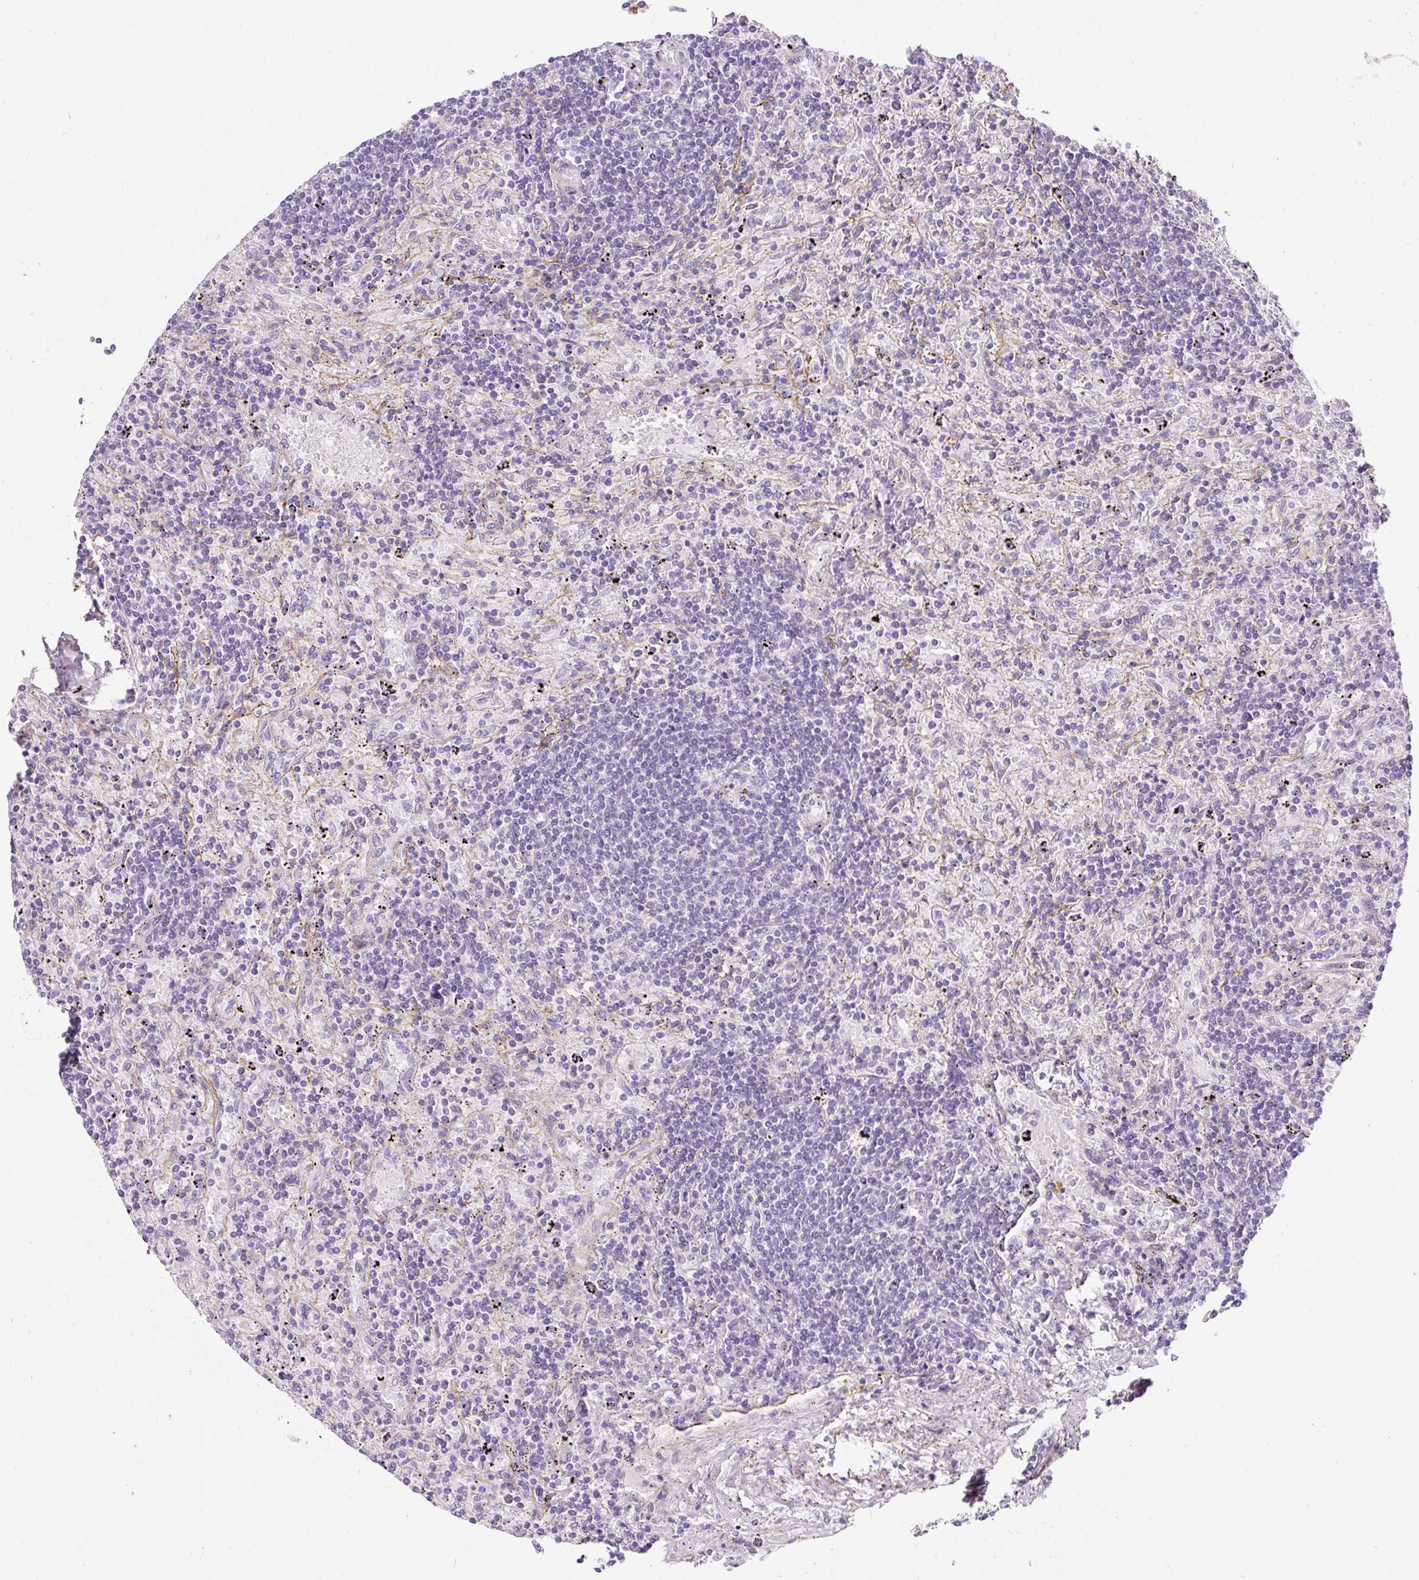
{"staining": {"intensity": "negative", "quantity": "none", "location": "none"}, "tissue": "lymphoma", "cell_type": "Tumor cells", "image_type": "cancer", "snomed": [{"axis": "morphology", "description": "Malignant lymphoma, non-Hodgkin's type, Low grade"}, {"axis": "topography", "description": "Spleen"}], "caption": "IHC of human lymphoma shows no expression in tumor cells. The staining was performed using DAB to visualize the protein expression in brown, while the nuclei were stained in blue with hematoxylin (Magnification: 20x).", "gene": "ERAP2", "patient": {"sex": "male", "age": 76}}